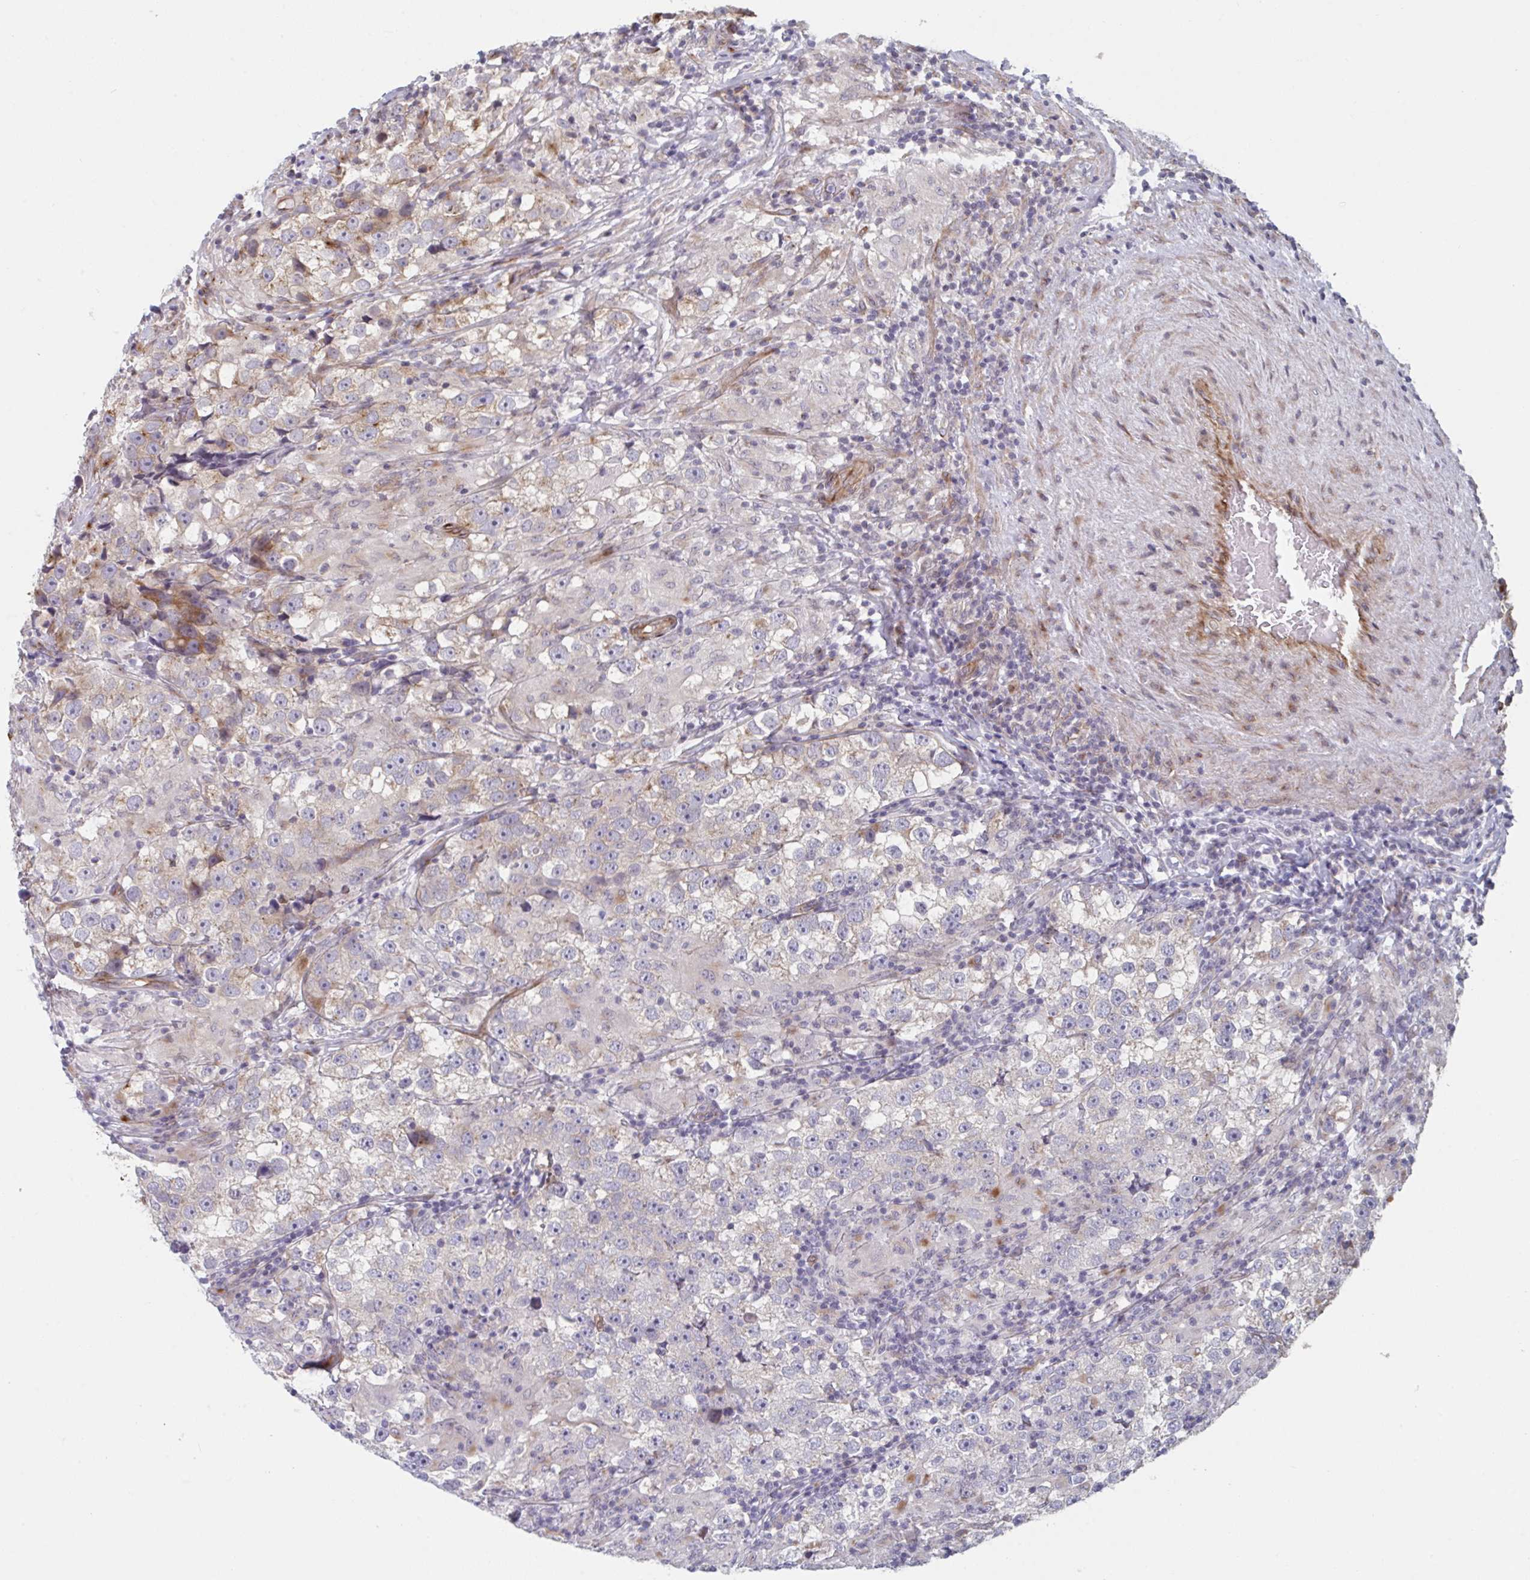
{"staining": {"intensity": "weak", "quantity": "<25%", "location": "cytoplasmic/membranous"}, "tissue": "testis cancer", "cell_type": "Tumor cells", "image_type": "cancer", "snomed": [{"axis": "morphology", "description": "Seminoma, NOS"}, {"axis": "topography", "description": "Testis"}], "caption": "Histopathology image shows no protein positivity in tumor cells of testis seminoma tissue.", "gene": "TNFSF10", "patient": {"sex": "male", "age": 46}}